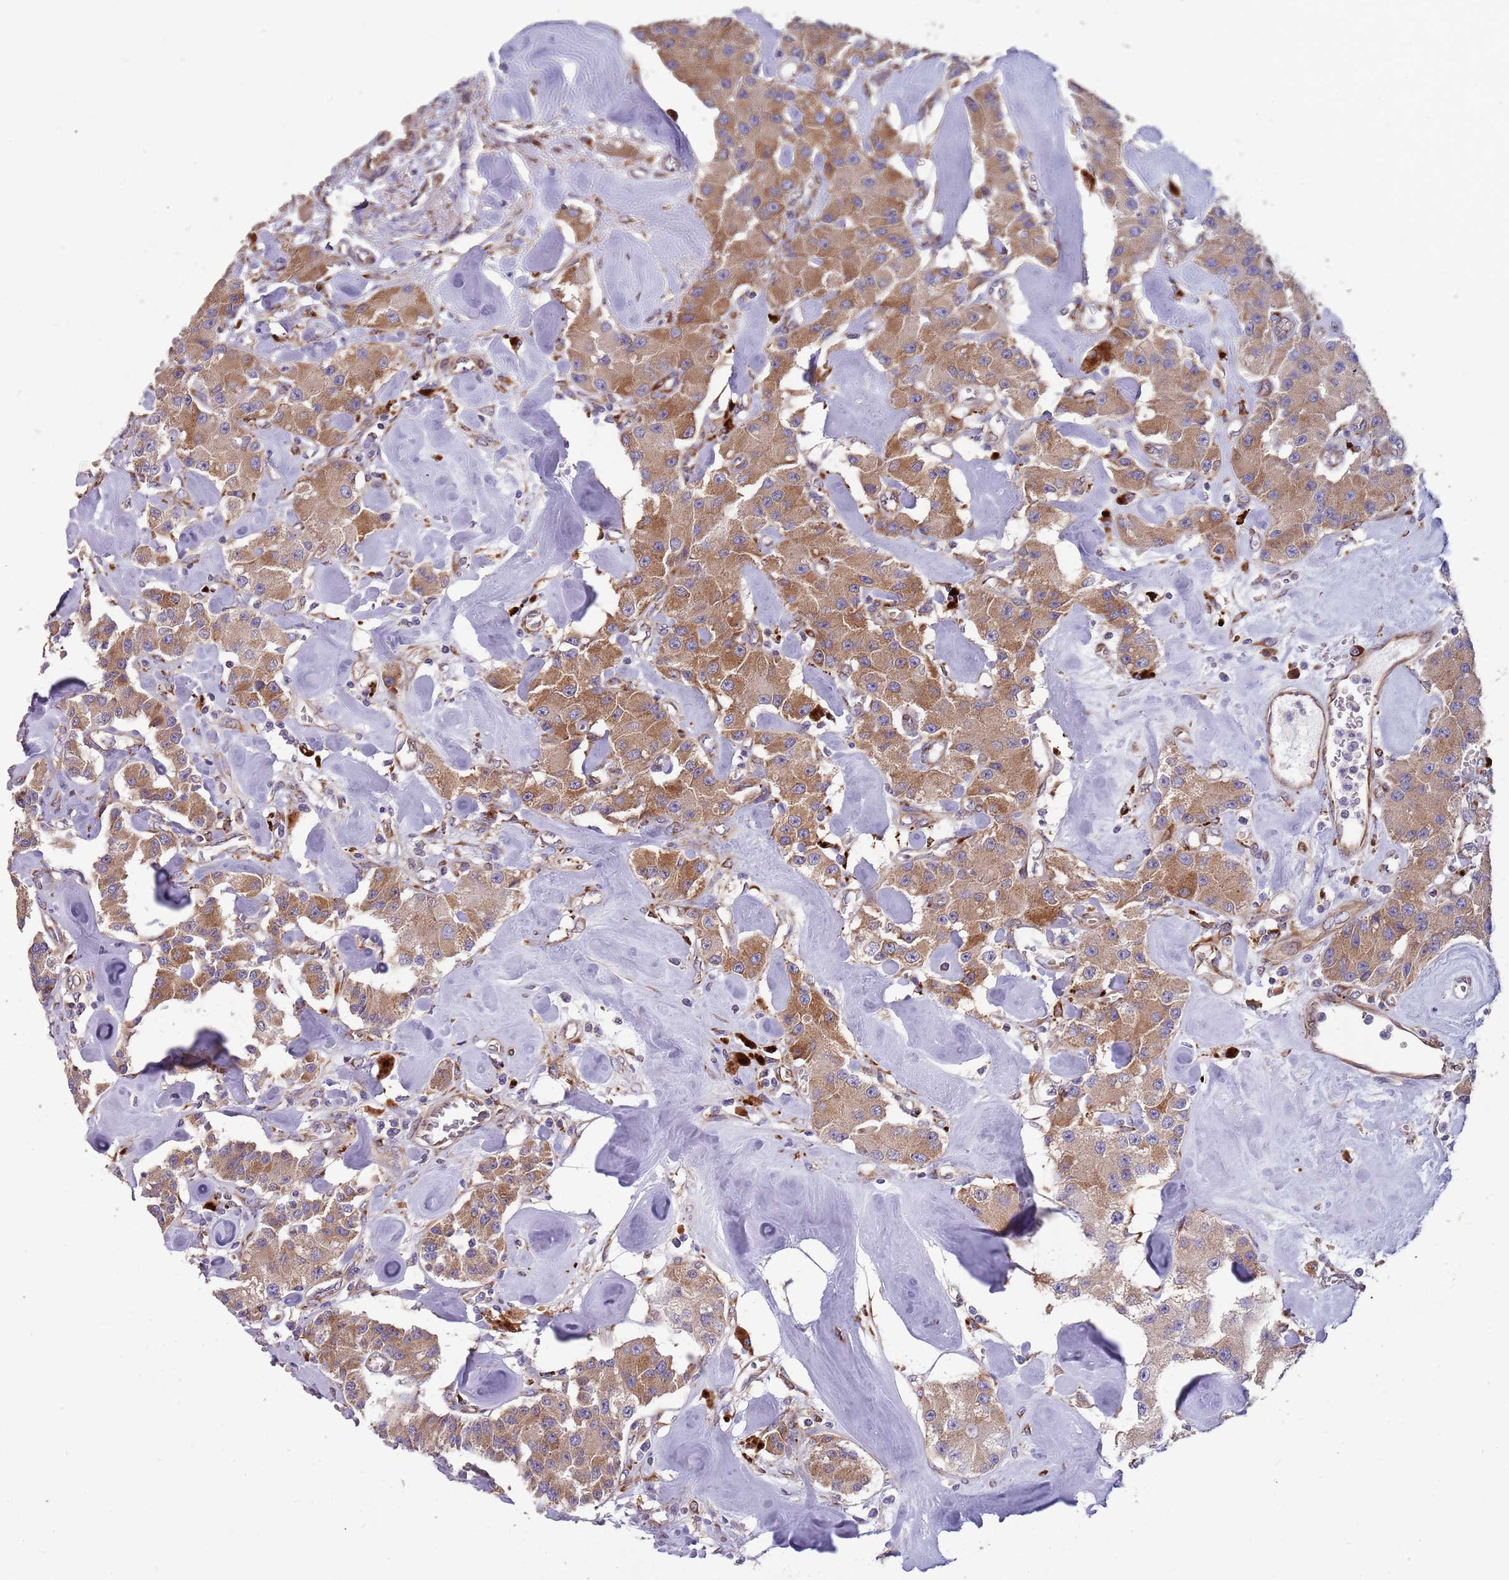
{"staining": {"intensity": "moderate", "quantity": ">75%", "location": "cytoplasmic/membranous"}, "tissue": "carcinoid", "cell_type": "Tumor cells", "image_type": "cancer", "snomed": [{"axis": "morphology", "description": "Carcinoid, malignant, NOS"}, {"axis": "topography", "description": "Pancreas"}], "caption": "DAB (3,3'-diaminobenzidine) immunohistochemical staining of human carcinoid exhibits moderate cytoplasmic/membranous protein expression in approximately >75% of tumor cells. (Brightfield microscopy of DAB IHC at high magnification).", "gene": "ARMCX6", "patient": {"sex": "male", "age": 41}}